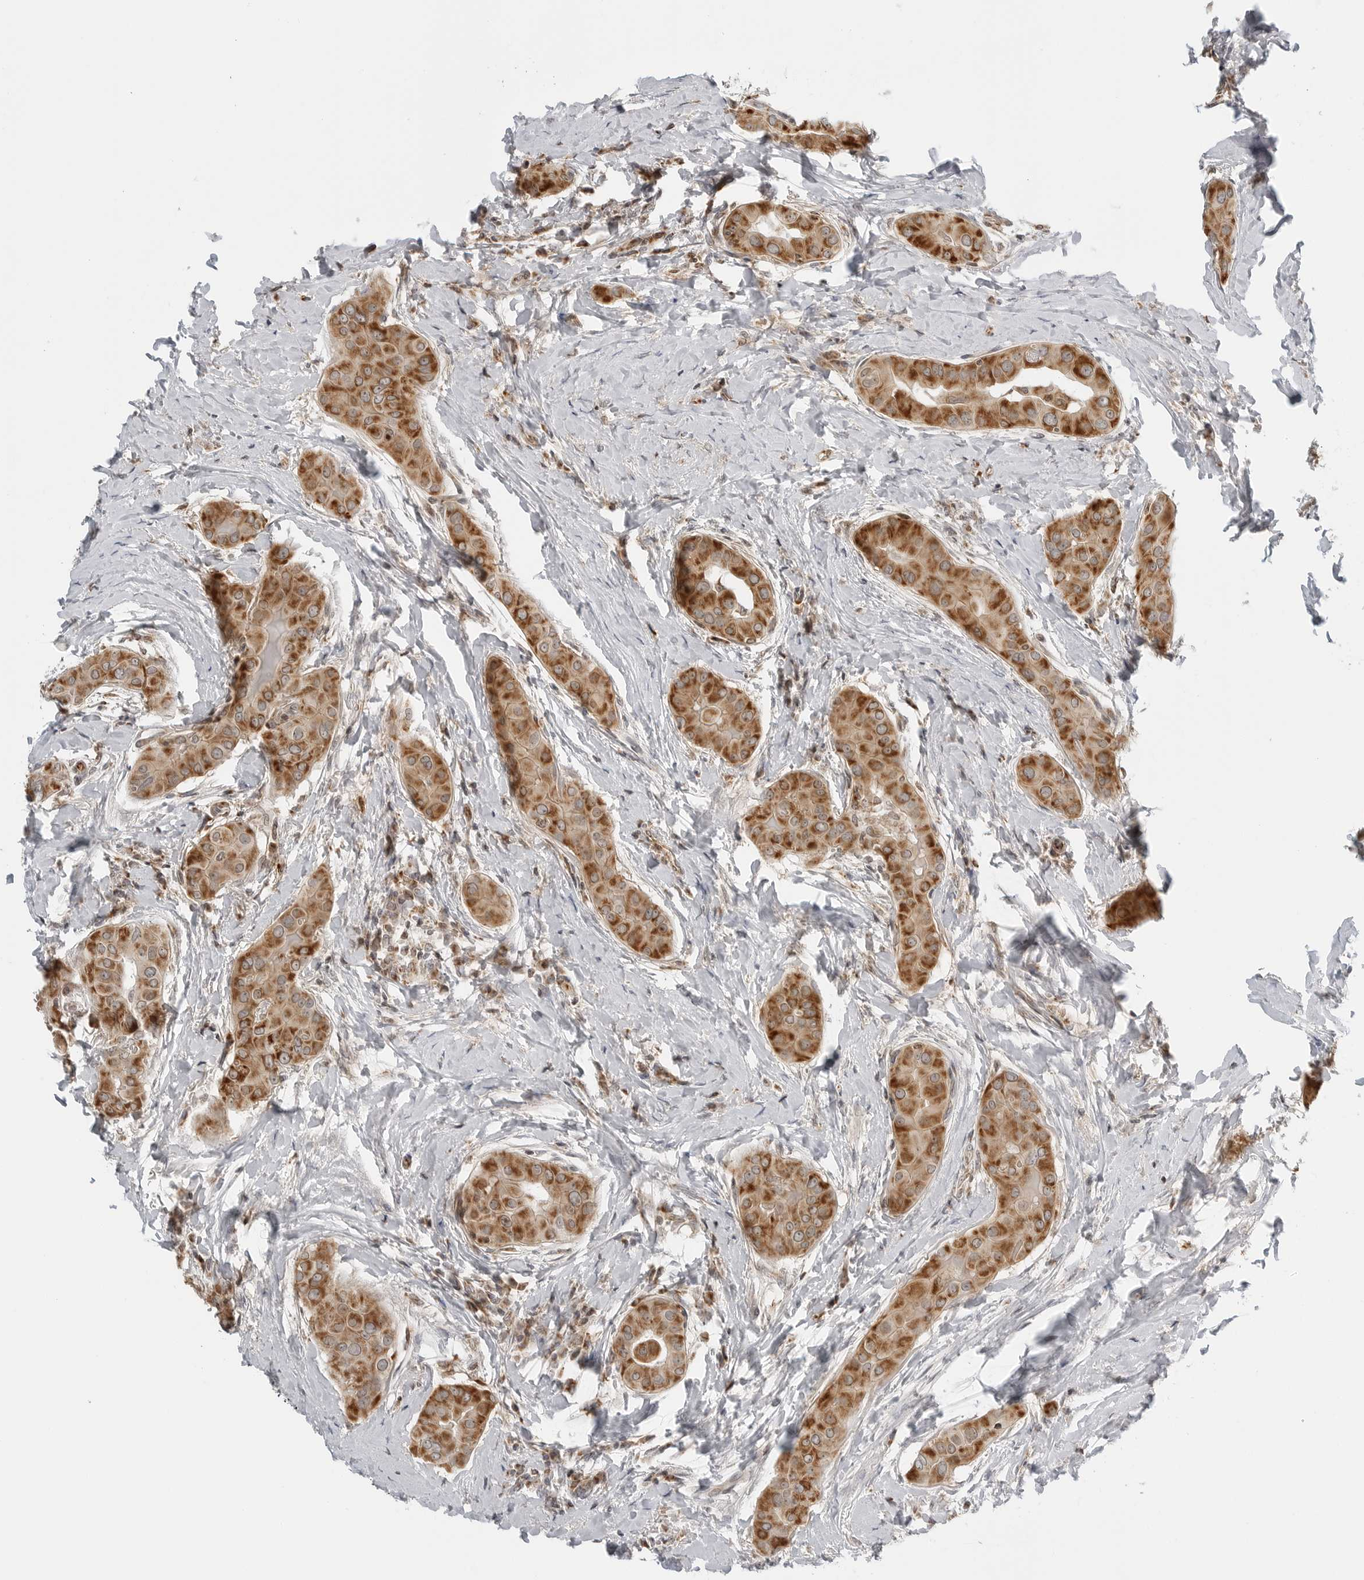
{"staining": {"intensity": "moderate", "quantity": ">75%", "location": "cytoplasmic/membranous"}, "tissue": "thyroid cancer", "cell_type": "Tumor cells", "image_type": "cancer", "snomed": [{"axis": "morphology", "description": "Papillary adenocarcinoma, NOS"}, {"axis": "topography", "description": "Thyroid gland"}], "caption": "Immunohistochemical staining of human thyroid papillary adenocarcinoma demonstrates medium levels of moderate cytoplasmic/membranous protein expression in about >75% of tumor cells.", "gene": "PEX2", "patient": {"sex": "male", "age": 33}}